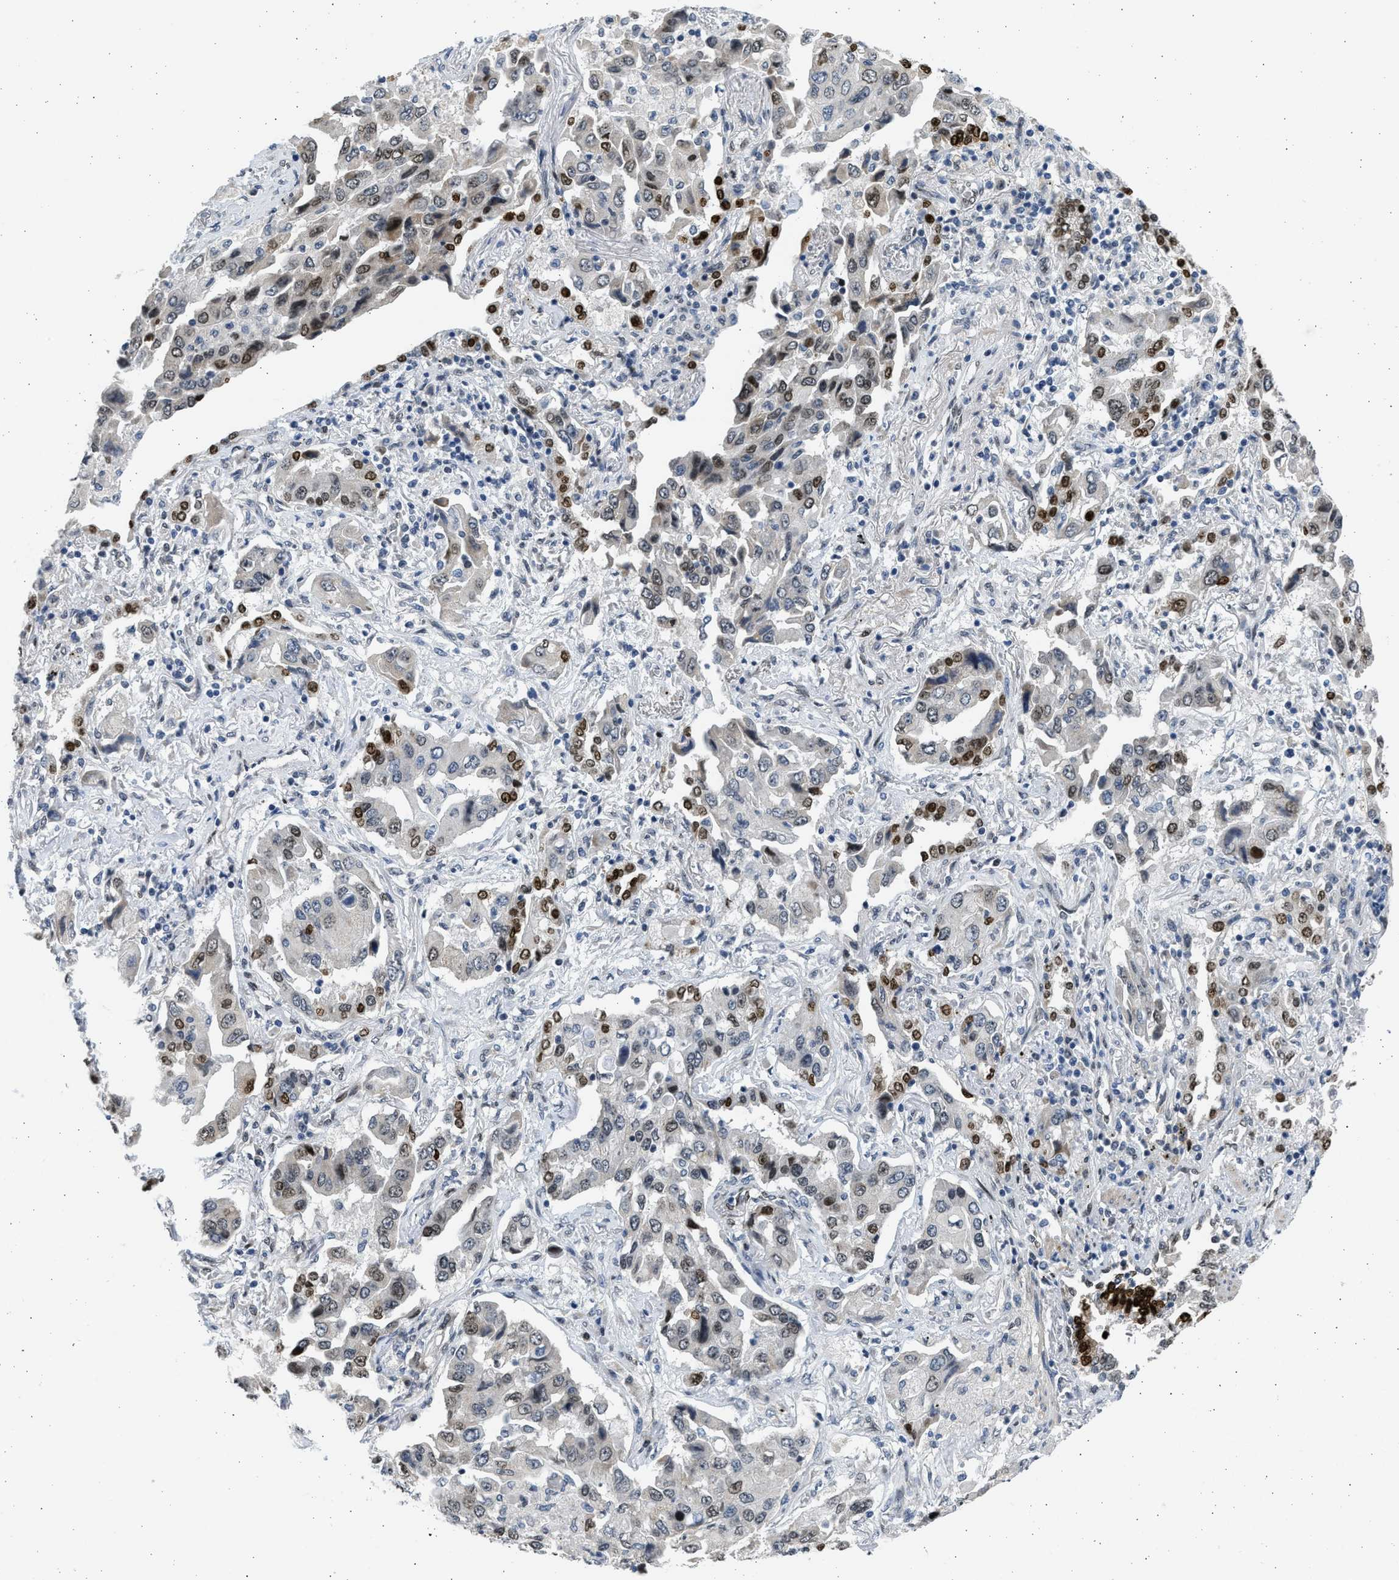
{"staining": {"intensity": "moderate", "quantity": "<25%", "location": "nuclear"}, "tissue": "lung cancer", "cell_type": "Tumor cells", "image_type": "cancer", "snomed": [{"axis": "morphology", "description": "Adenocarcinoma, NOS"}, {"axis": "topography", "description": "Lung"}], "caption": "A brown stain shows moderate nuclear positivity of a protein in lung cancer (adenocarcinoma) tumor cells.", "gene": "HMGN3", "patient": {"sex": "female", "age": 65}}